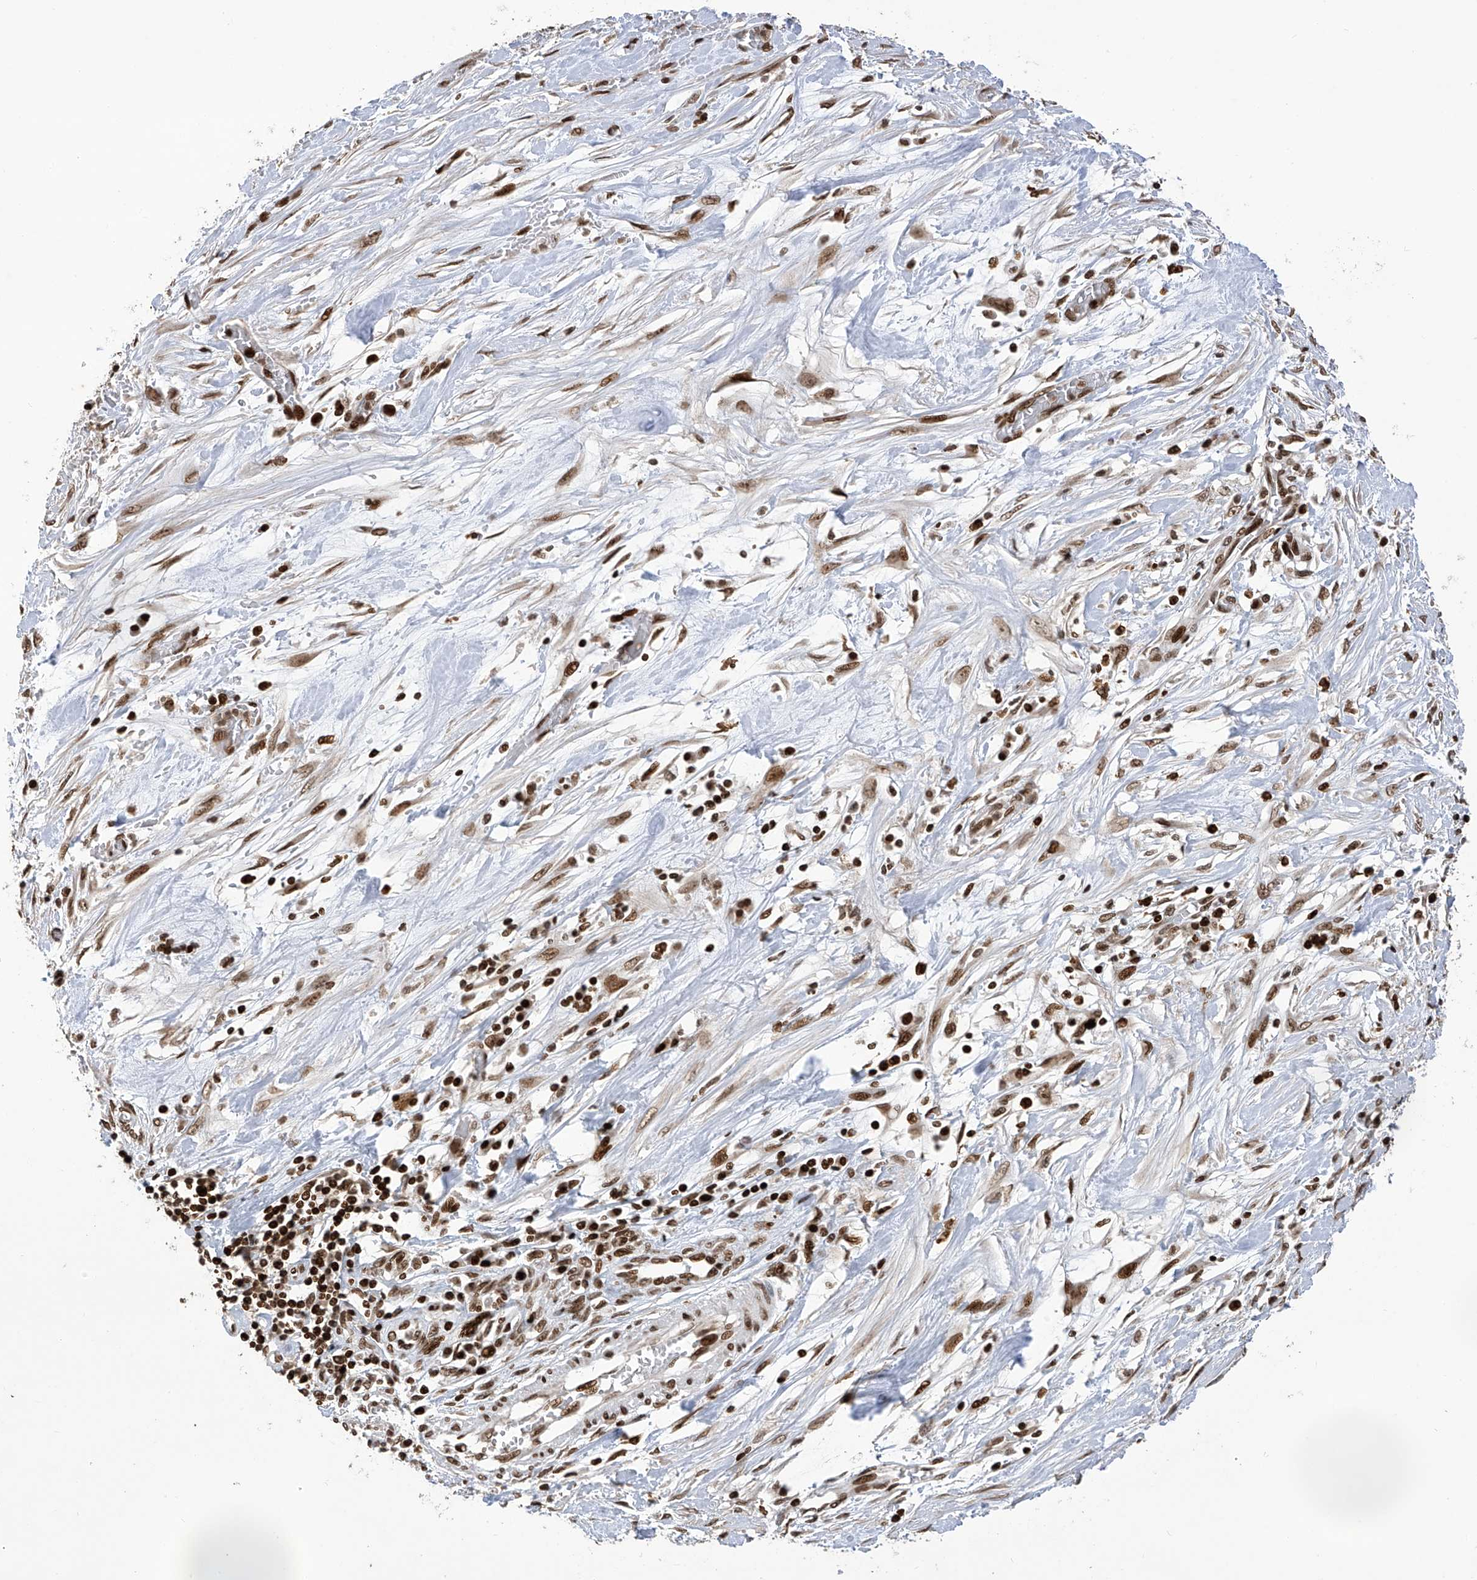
{"staining": {"intensity": "strong", "quantity": ">75%", "location": "nuclear"}, "tissue": "pancreatic cancer", "cell_type": "Tumor cells", "image_type": "cancer", "snomed": [{"axis": "morphology", "description": "Adenocarcinoma, NOS"}, {"axis": "topography", "description": "Pancreas"}], "caption": "The image displays a brown stain indicating the presence of a protein in the nuclear of tumor cells in pancreatic cancer.", "gene": "PAK1IP1", "patient": {"sex": "female", "age": 60}}